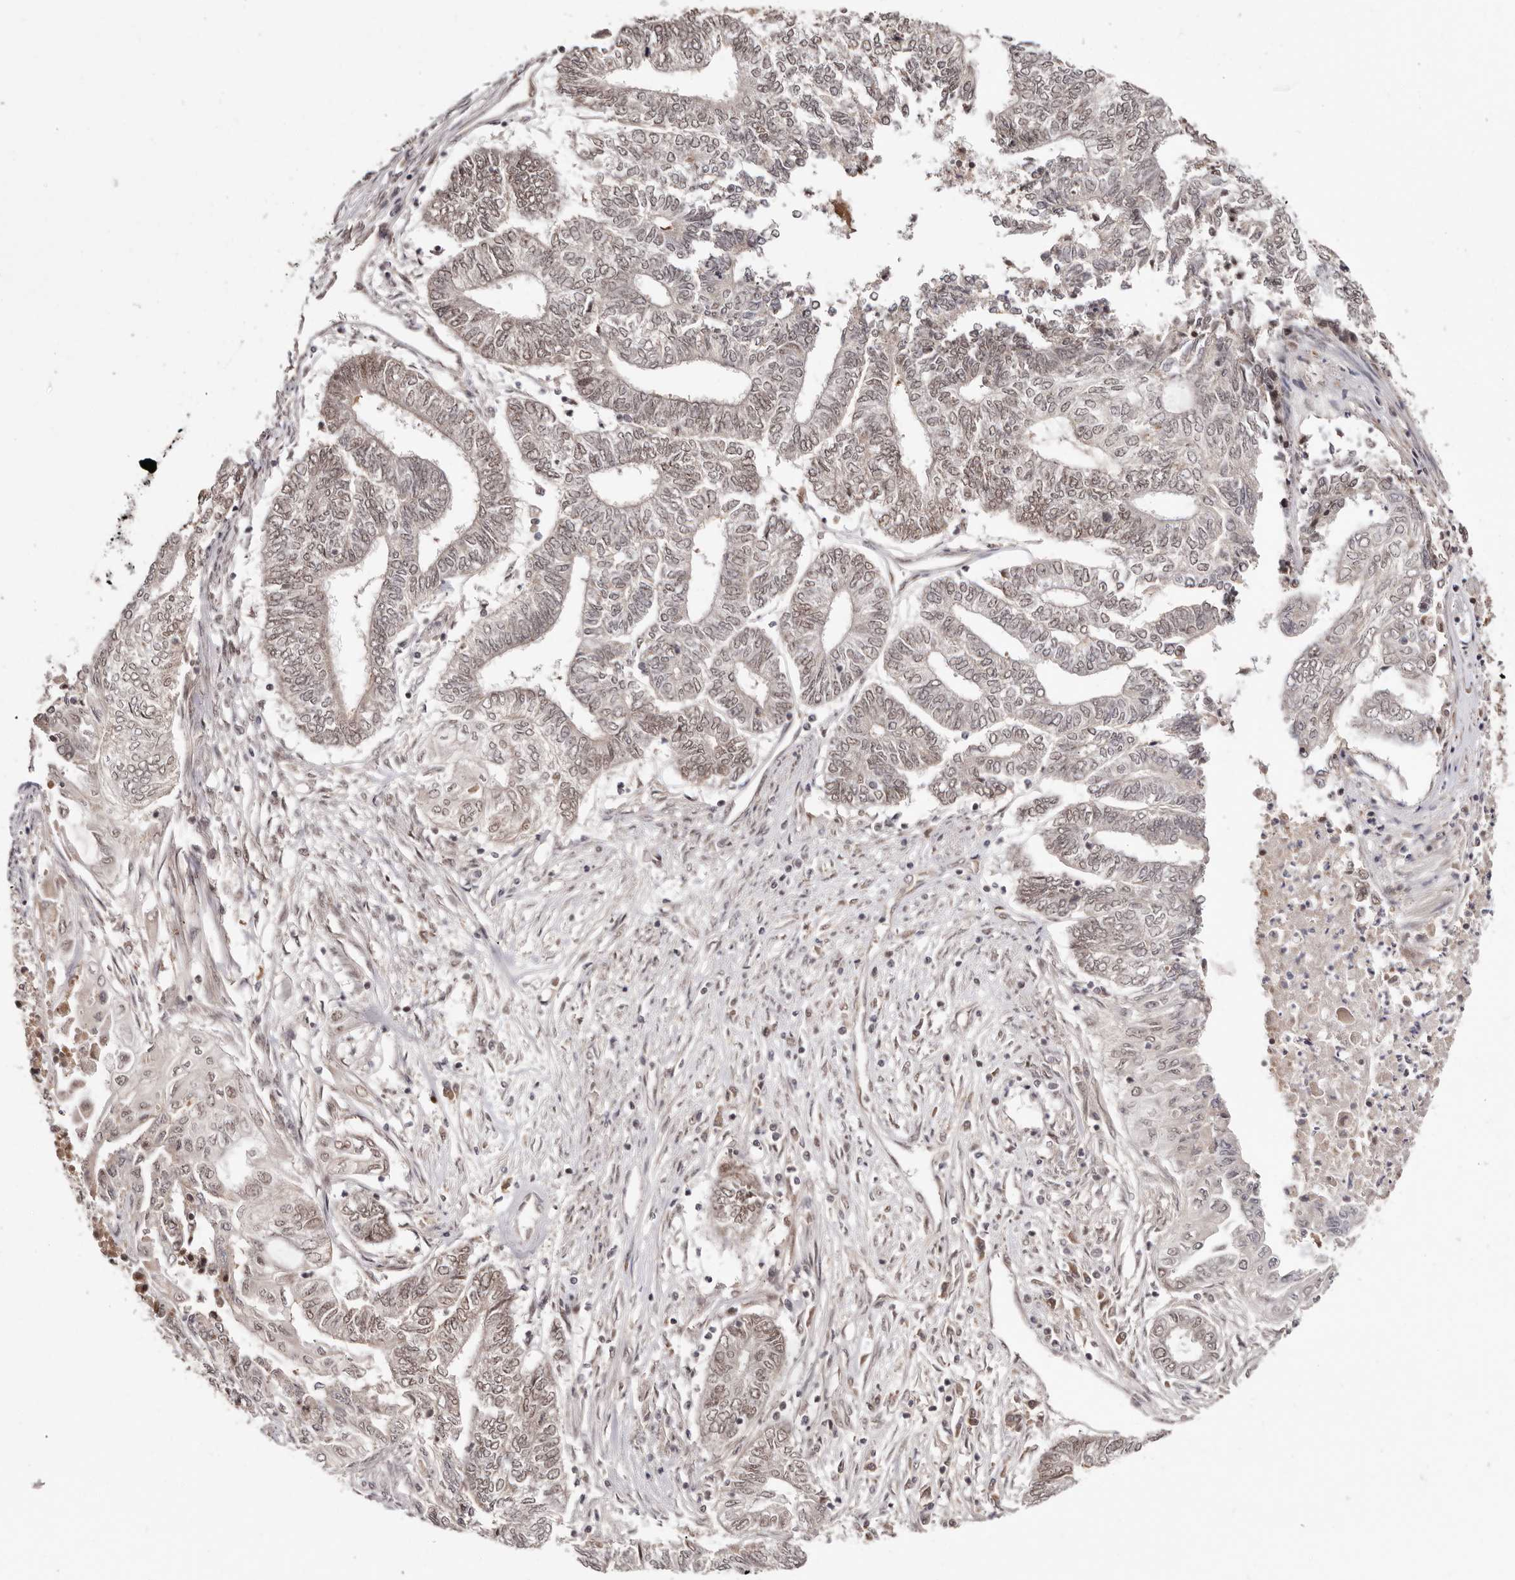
{"staining": {"intensity": "weak", "quantity": ">75%", "location": "nuclear"}, "tissue": "endometrial cancer", "cell_type": "Tumor cells", "image_type": "cancer", "snomed": [{"axis": "morphology", "description": "Adenocarcinoma, NOS"}, {"axis": "topography", "description": "Uterus"}, {"axis": "topography", "description": "Endometrium"}], "caption": "Immunohistochemistry (IHC) staining of endometrial adenocarcinoma, which exhibits low levels of weak nuclear positivity in about >75% of tumor cells indicating weak nuclear protein expression. The staining was performed using DAB (brown) for protein detection and nuclei were counterstained in hematoxylin (blue).", "gene": "MED8", "patient": {"sex": "female", "age": 70}}